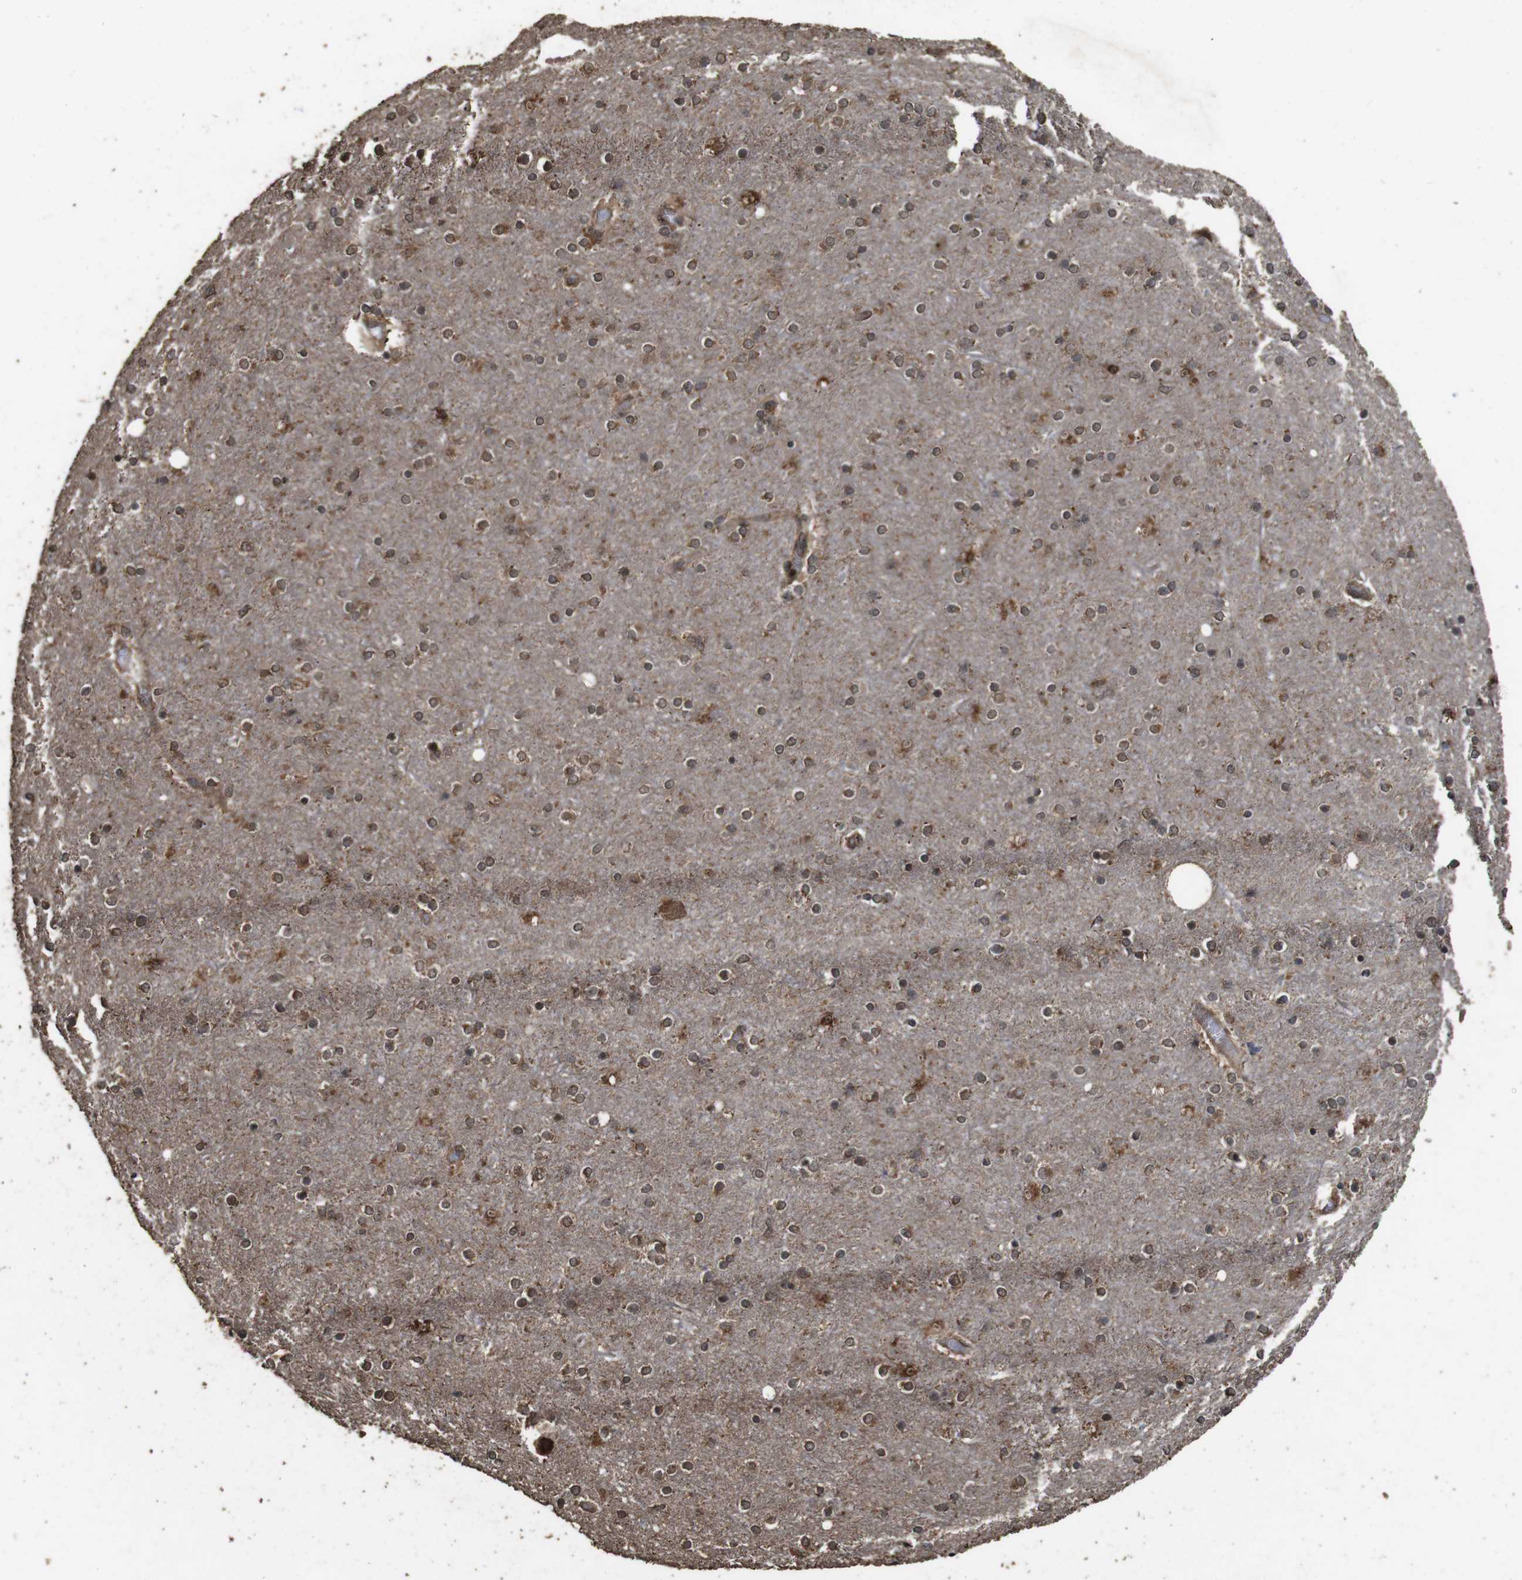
{"staining": {"intensity": "weak", "quantity": ">75%", "location": "cytoplasmic/membranous"}, "tissue": "cerebral cortex", "cell_type": "Endothelial cells", "image_type": "normal", "snomed": [{"axis": "morphology", "description": "Normal tissue, NOS"}, {"axis": "topography", "description": "Cerebral cortex"}], "caption": "Protein analysis of benign cerebral cortex shows weak cytoplasmic/membranous expression in about >75% of endothelial cells. The protein of interest is shown in brown color, while the nuclei are stained blue.", "gene": "RRAS2", "patient": {"sex": "female", "age": 54}}